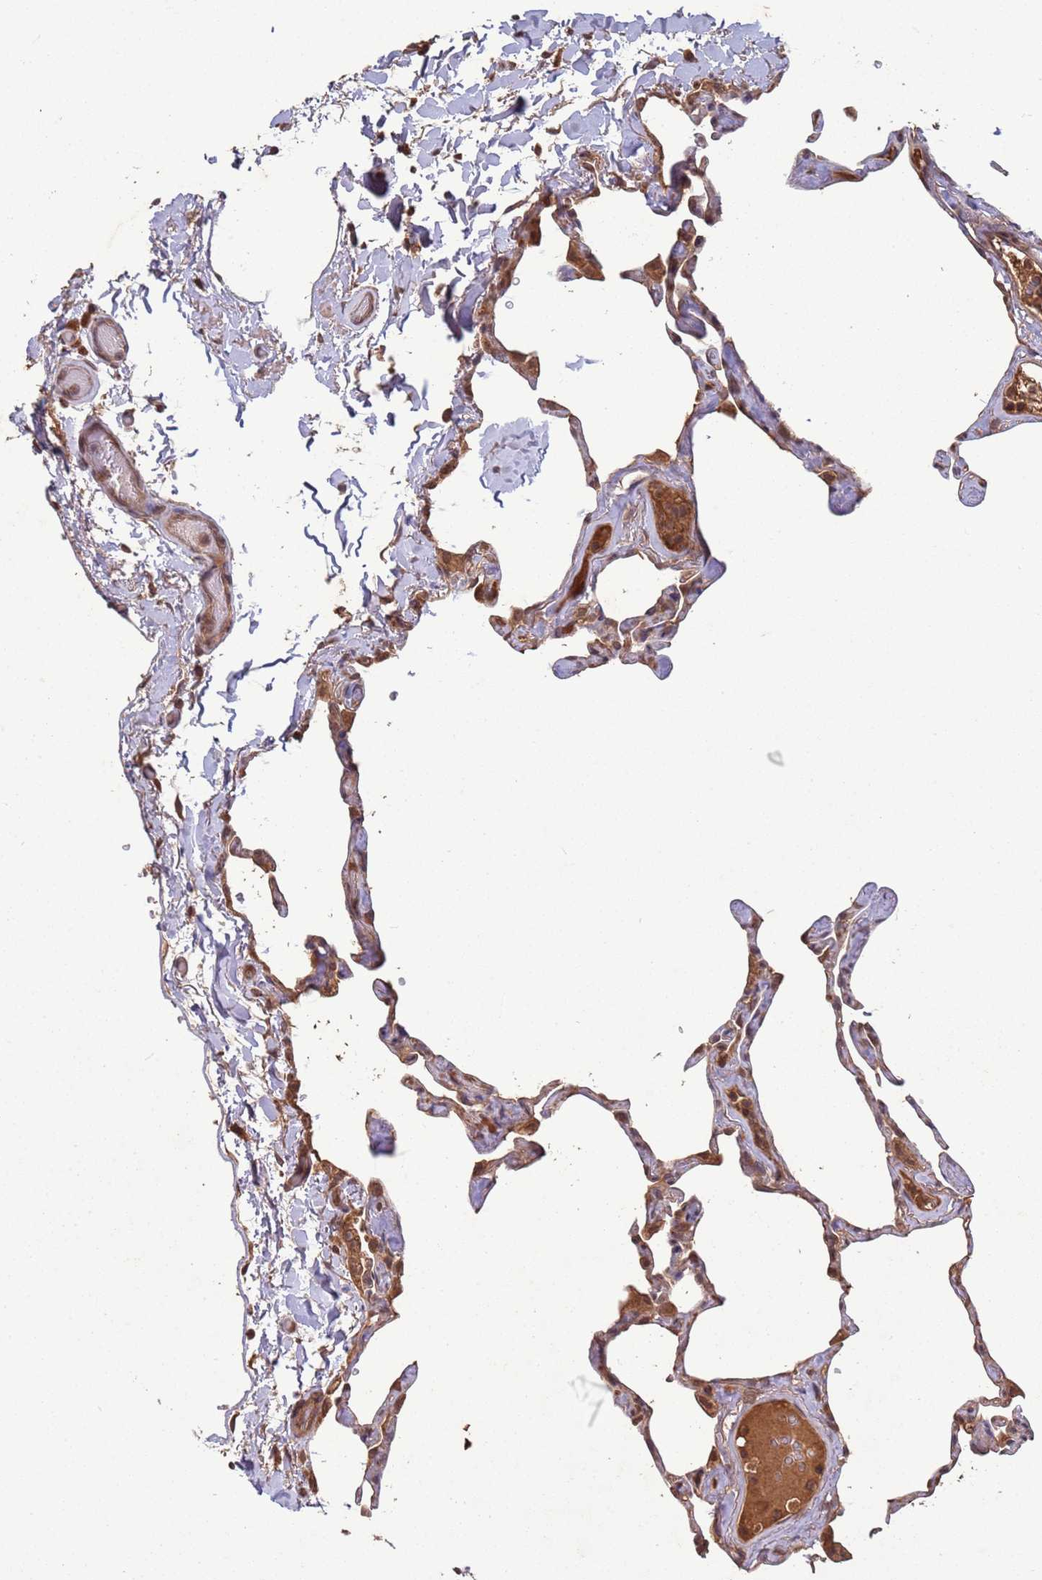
{"staining": {"intensity": "weak", "quantity": "25%-75%", "location": "cytoplasmic/membranous"}, "tissue": "lung", "cell_type": "Alveolar cells", "image_type": "normal", "snomed": [{"axis": "morphology", "description": "Normal tissue, NOS"}, {"axis": "topography", "description": "Lung"}], "caption": "Brown immunohistochemical staining in unremarkable lung shows weak cytoplasmic/membranous positivity in approximately 25%-75% of alveolar cells. (DAB IHC, brown staining for protein, blue staining for nuclei).", "gene": "ERI1", "patient": {"sex": "male", "age": 65}}